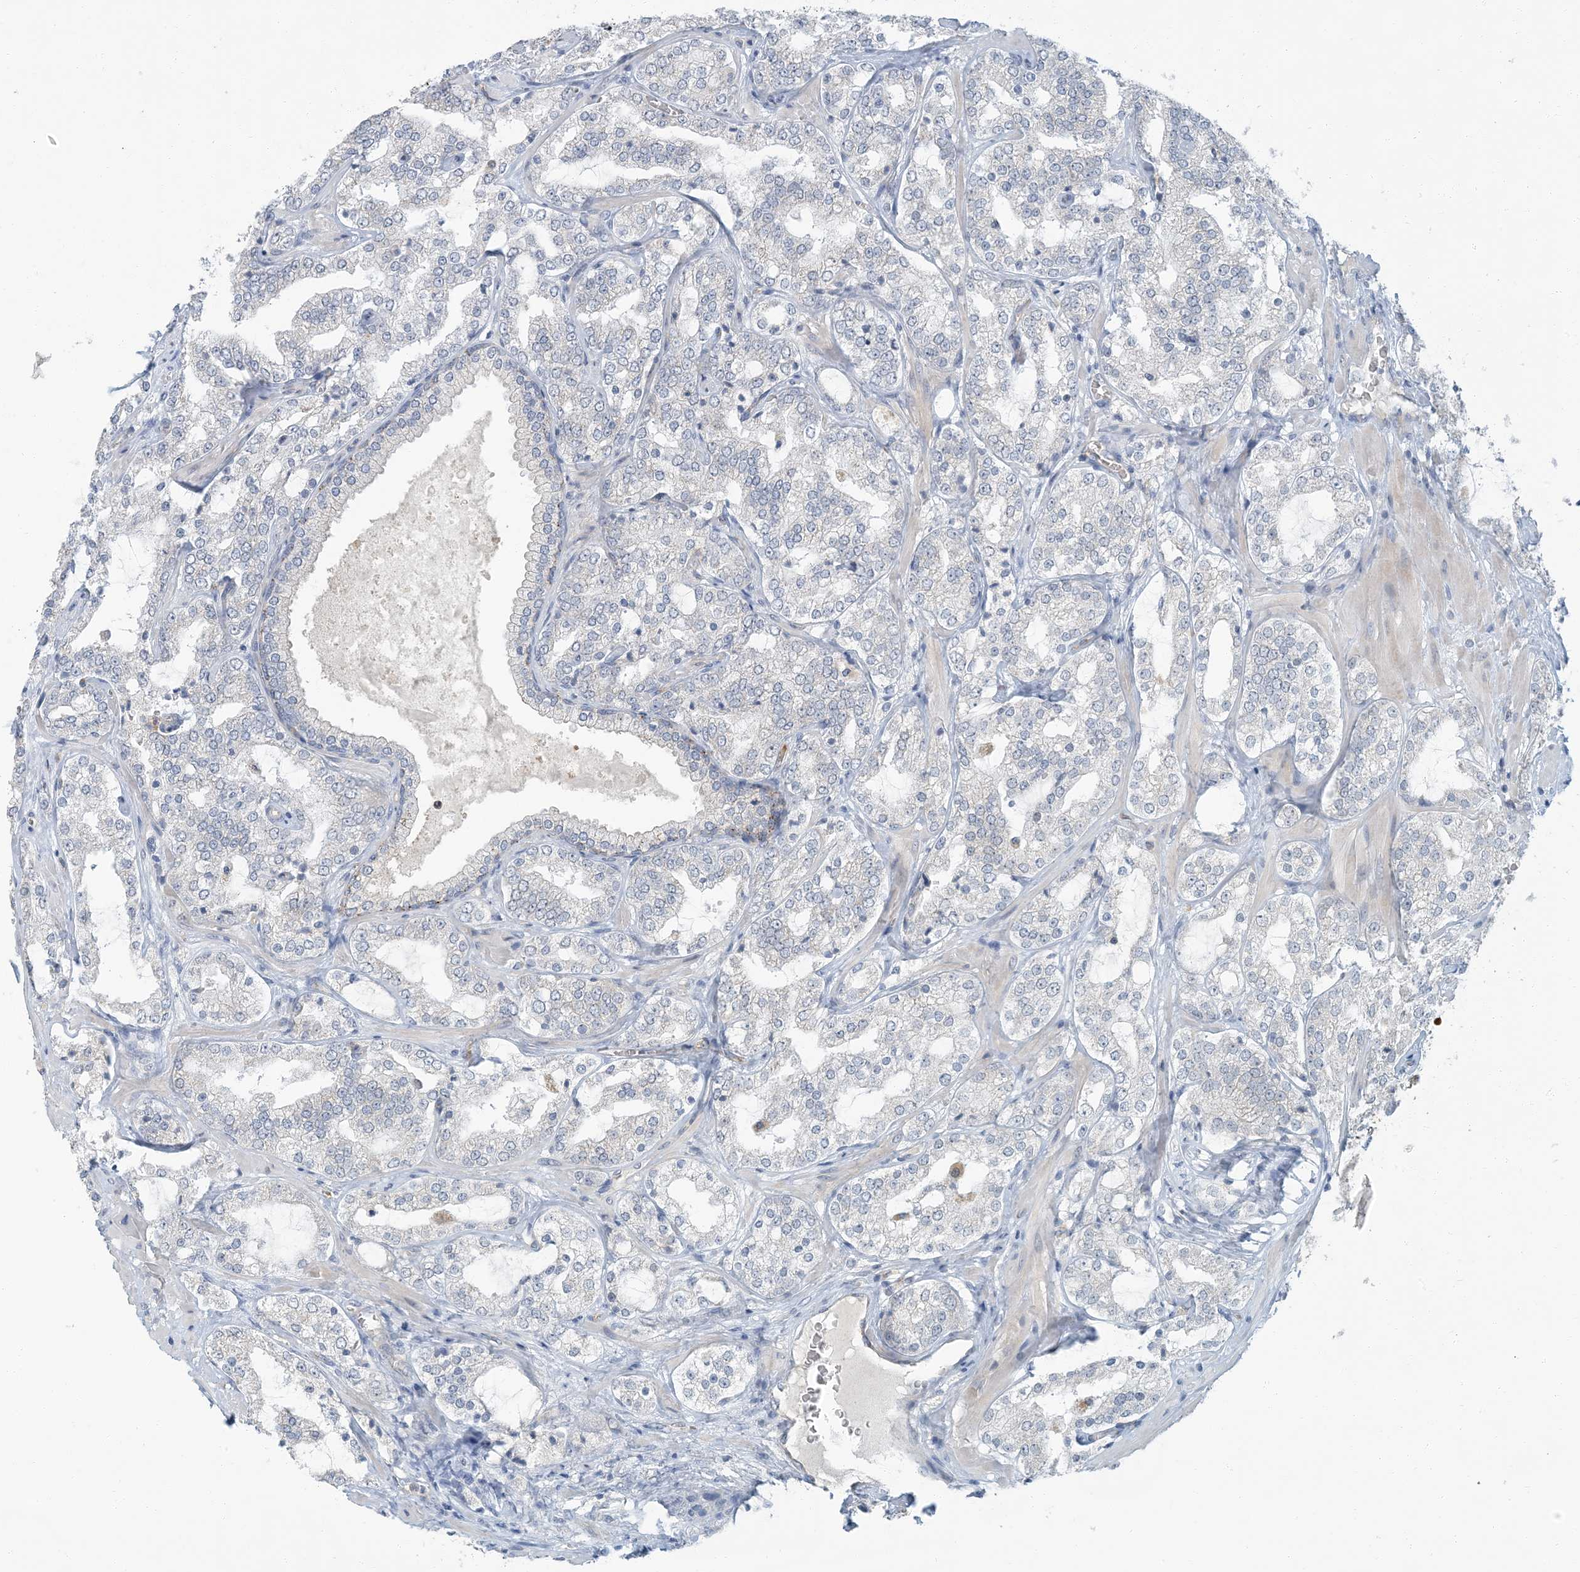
{"staining": {"intensity": "negative", "quantity": "none", "location": "none"}, "tissue": "prostate cancer", "cell_type": "Tumor cells", "image_type": "cancer", "snomed": [{"axis": "morphology", "description": "Adenocarcinoma, High grade"}, {"axis": "topography", "description": "Prostate"}], "caption": "Immunohistochemical staining of prostate high-grade adenocarcinoma exhibits no significant staining in tumor cells.", "gene": "EPHA4", "patient": {"sex": "male", "age": 64}}